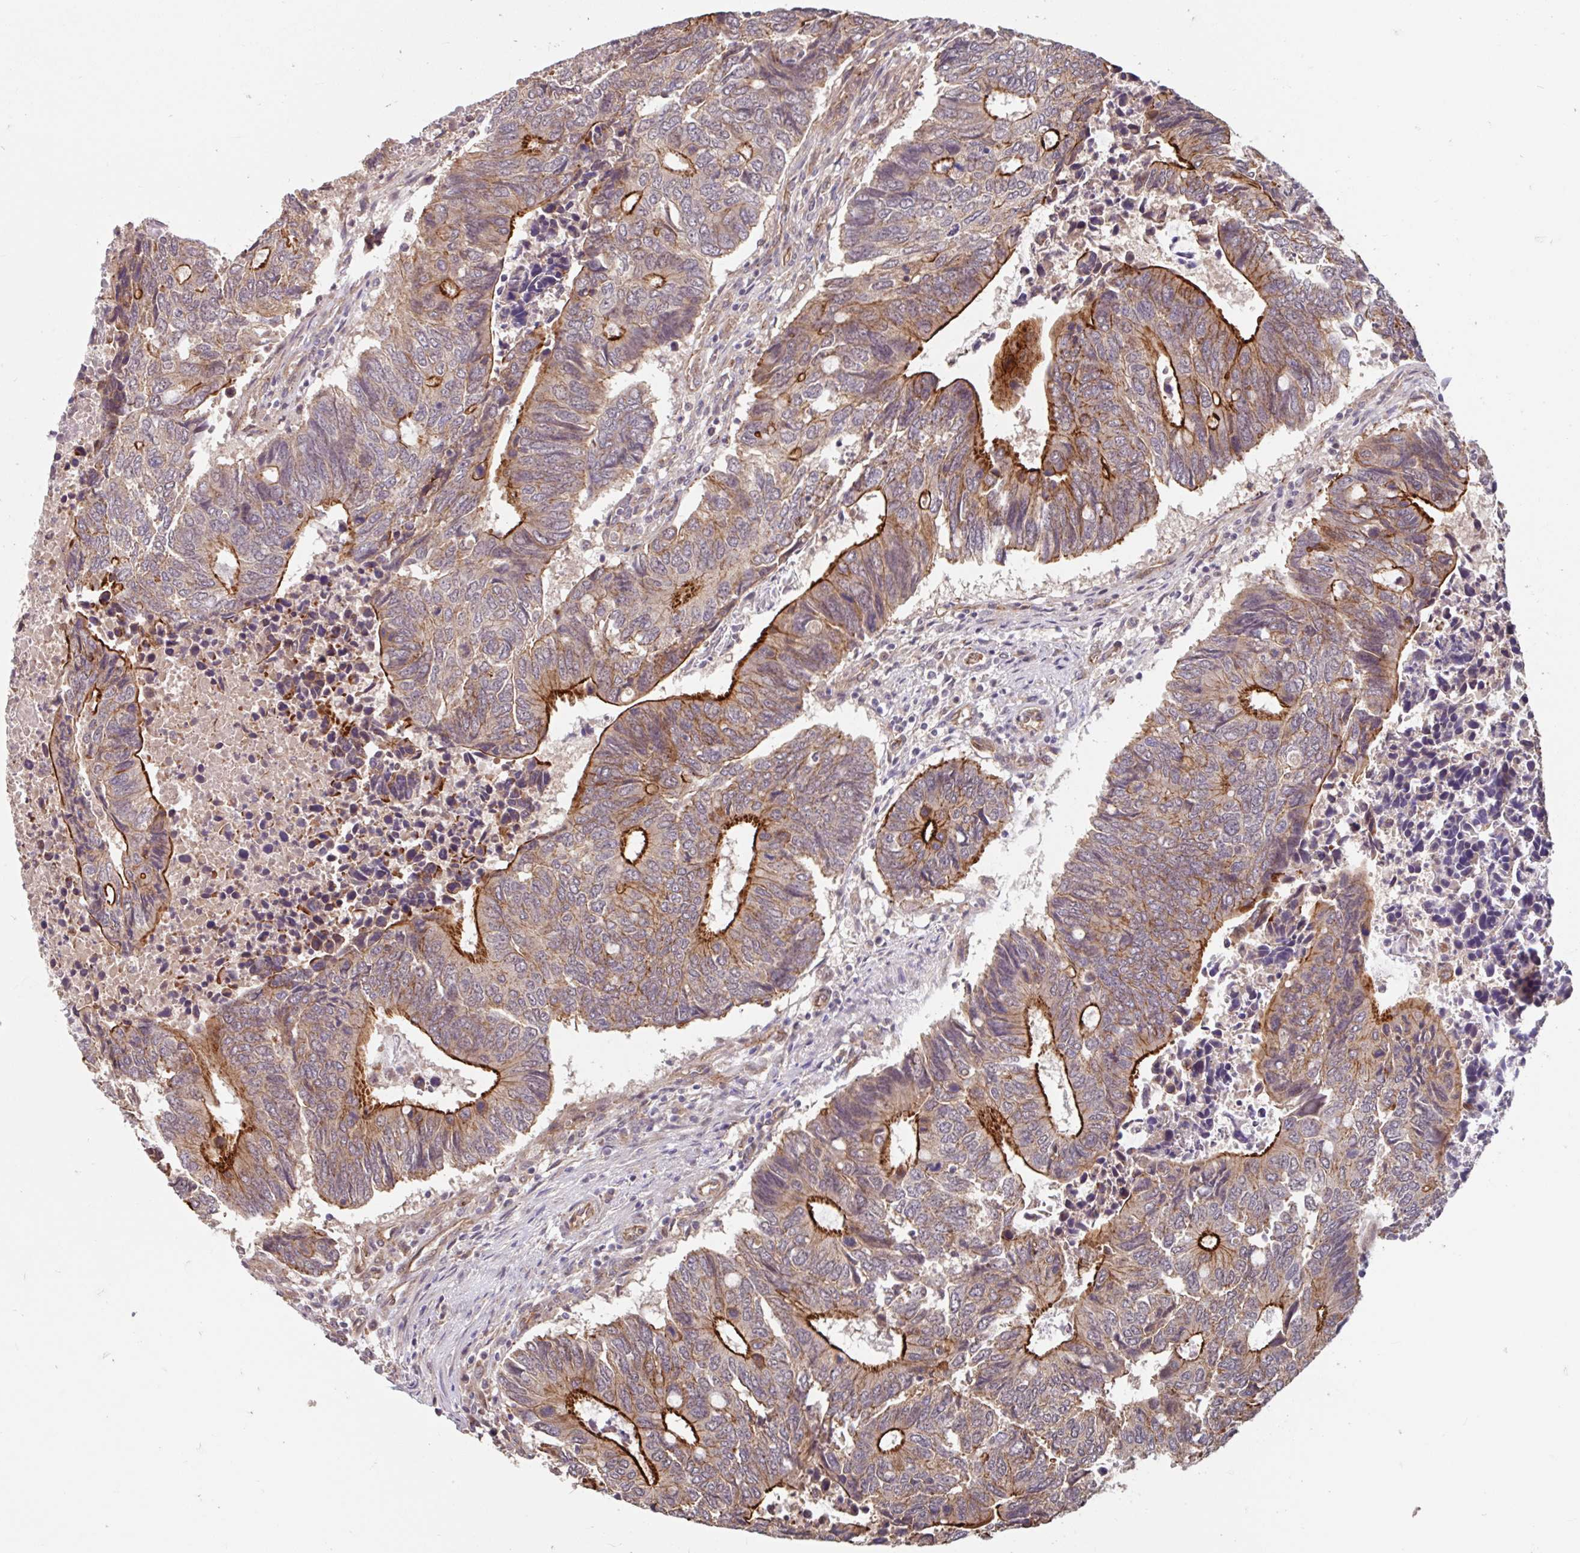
{"staining": {"intensity": "strong", "quantity": "25%-75%", "location": "cytoplasmic/membranous"}, "tissue": "colorectal cancer", "cell_type": "Tumor cells", "image_type": "cancer", "snomed": [{"axis": "morphology", "description": "Adenocarcinoma, NOS"}, {"axis": "topography", "description": "Colon"}], "caption": "DAB immunohistochemical staining of human colorectal cancer (adenocarcinoma) exhibits strong cytoplasmic/membranous protein positivity in approximately 25%-75% of tumor cells.", "gene": "STYXL1", "patient": {"sex": "male", "age": 87}}